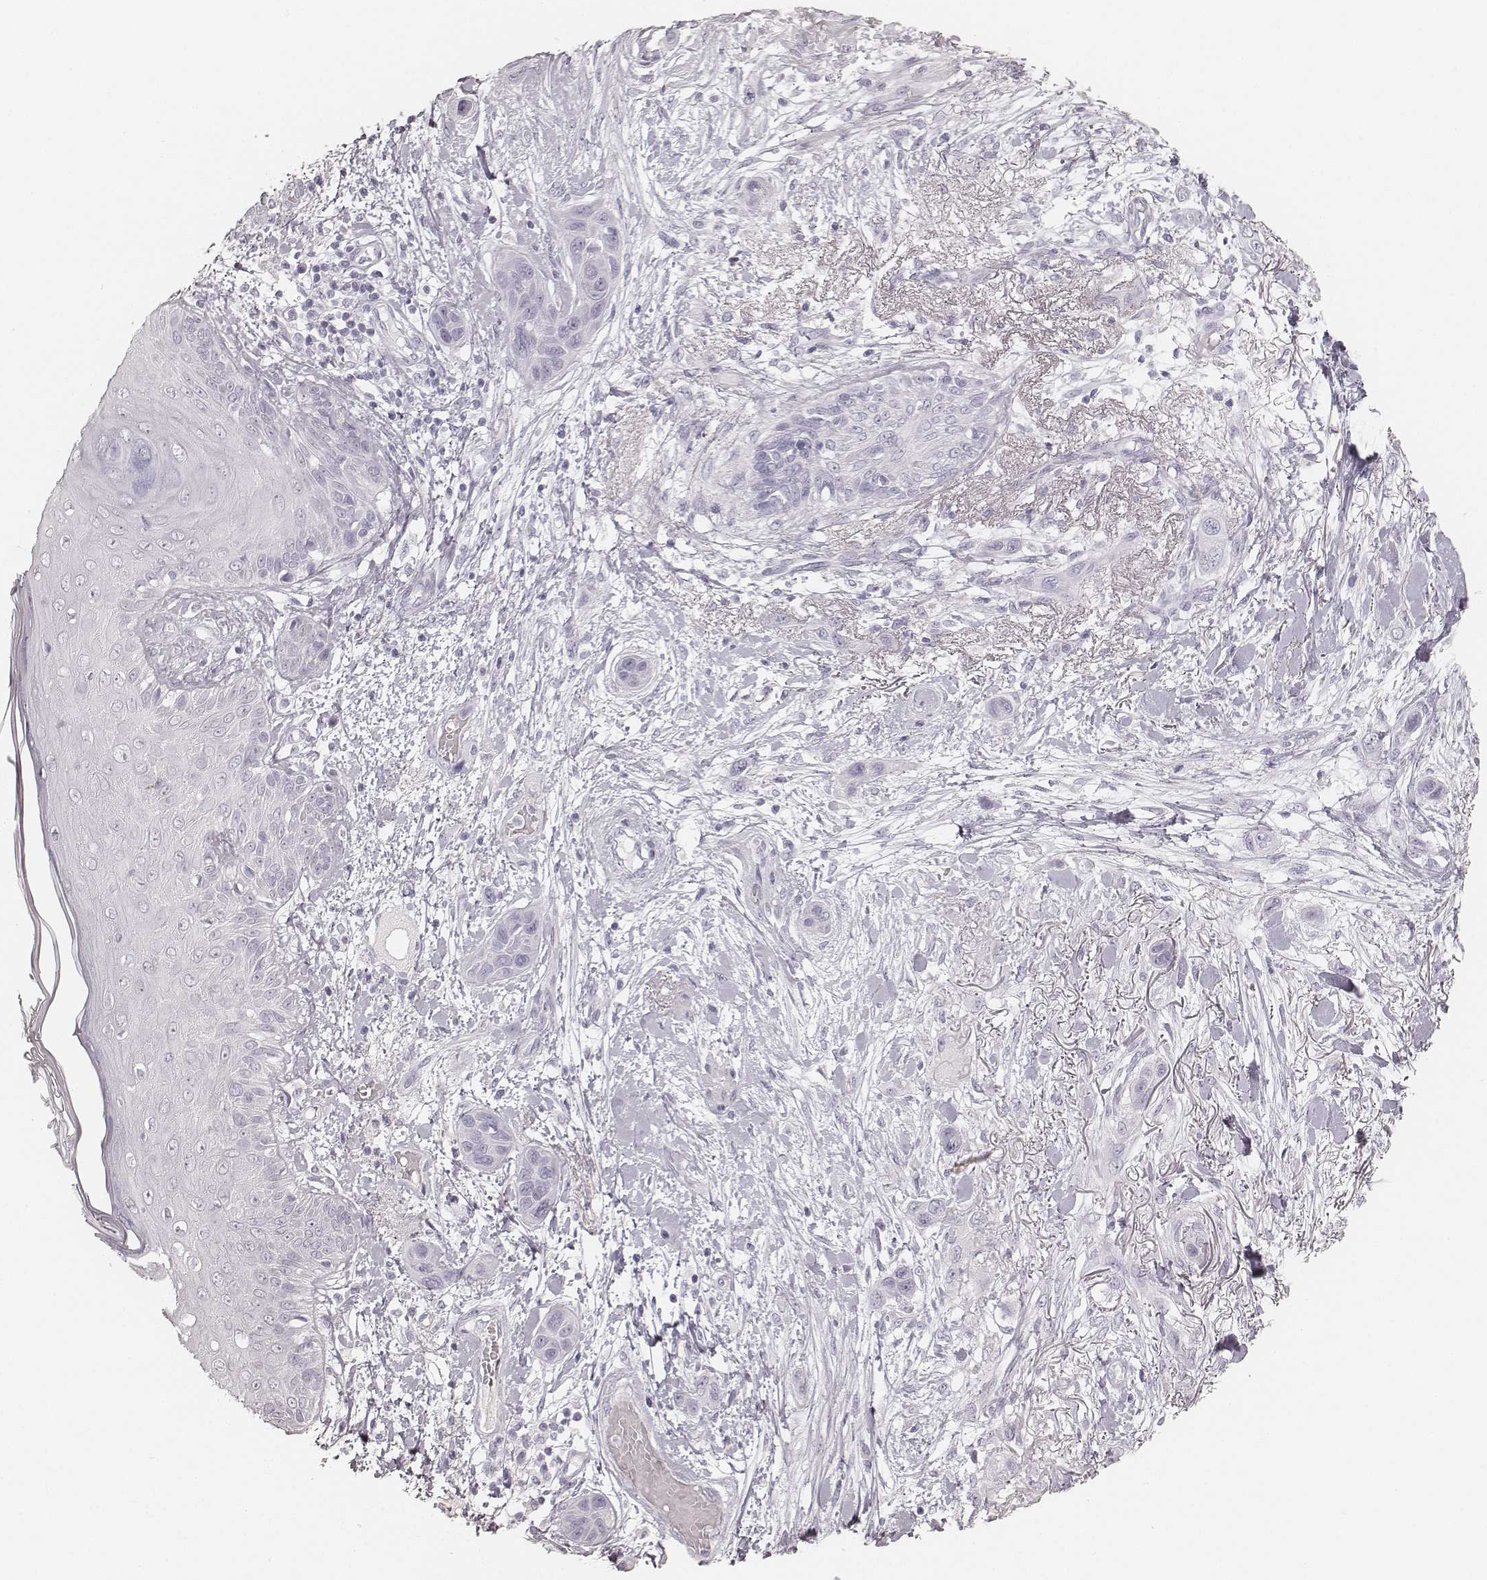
{"staining": {"intensity": "negative", "quantity": "none", "location": "none"}, "tissue": "skin cancer", "cell_type": "Tumor cells", "image_type": "cancer", "snomed": [{"axis": "morphology", "description": "Squamous cell carcinoma, NOS"}, {"axis": "topography", "description": "Skin"}], "caption": "Image shows no significant protein positivity in tumor cells of squamous cell carcinoma (skin).", "gene": "KRT31", "patient": {"sex": "male", "age": 79}}